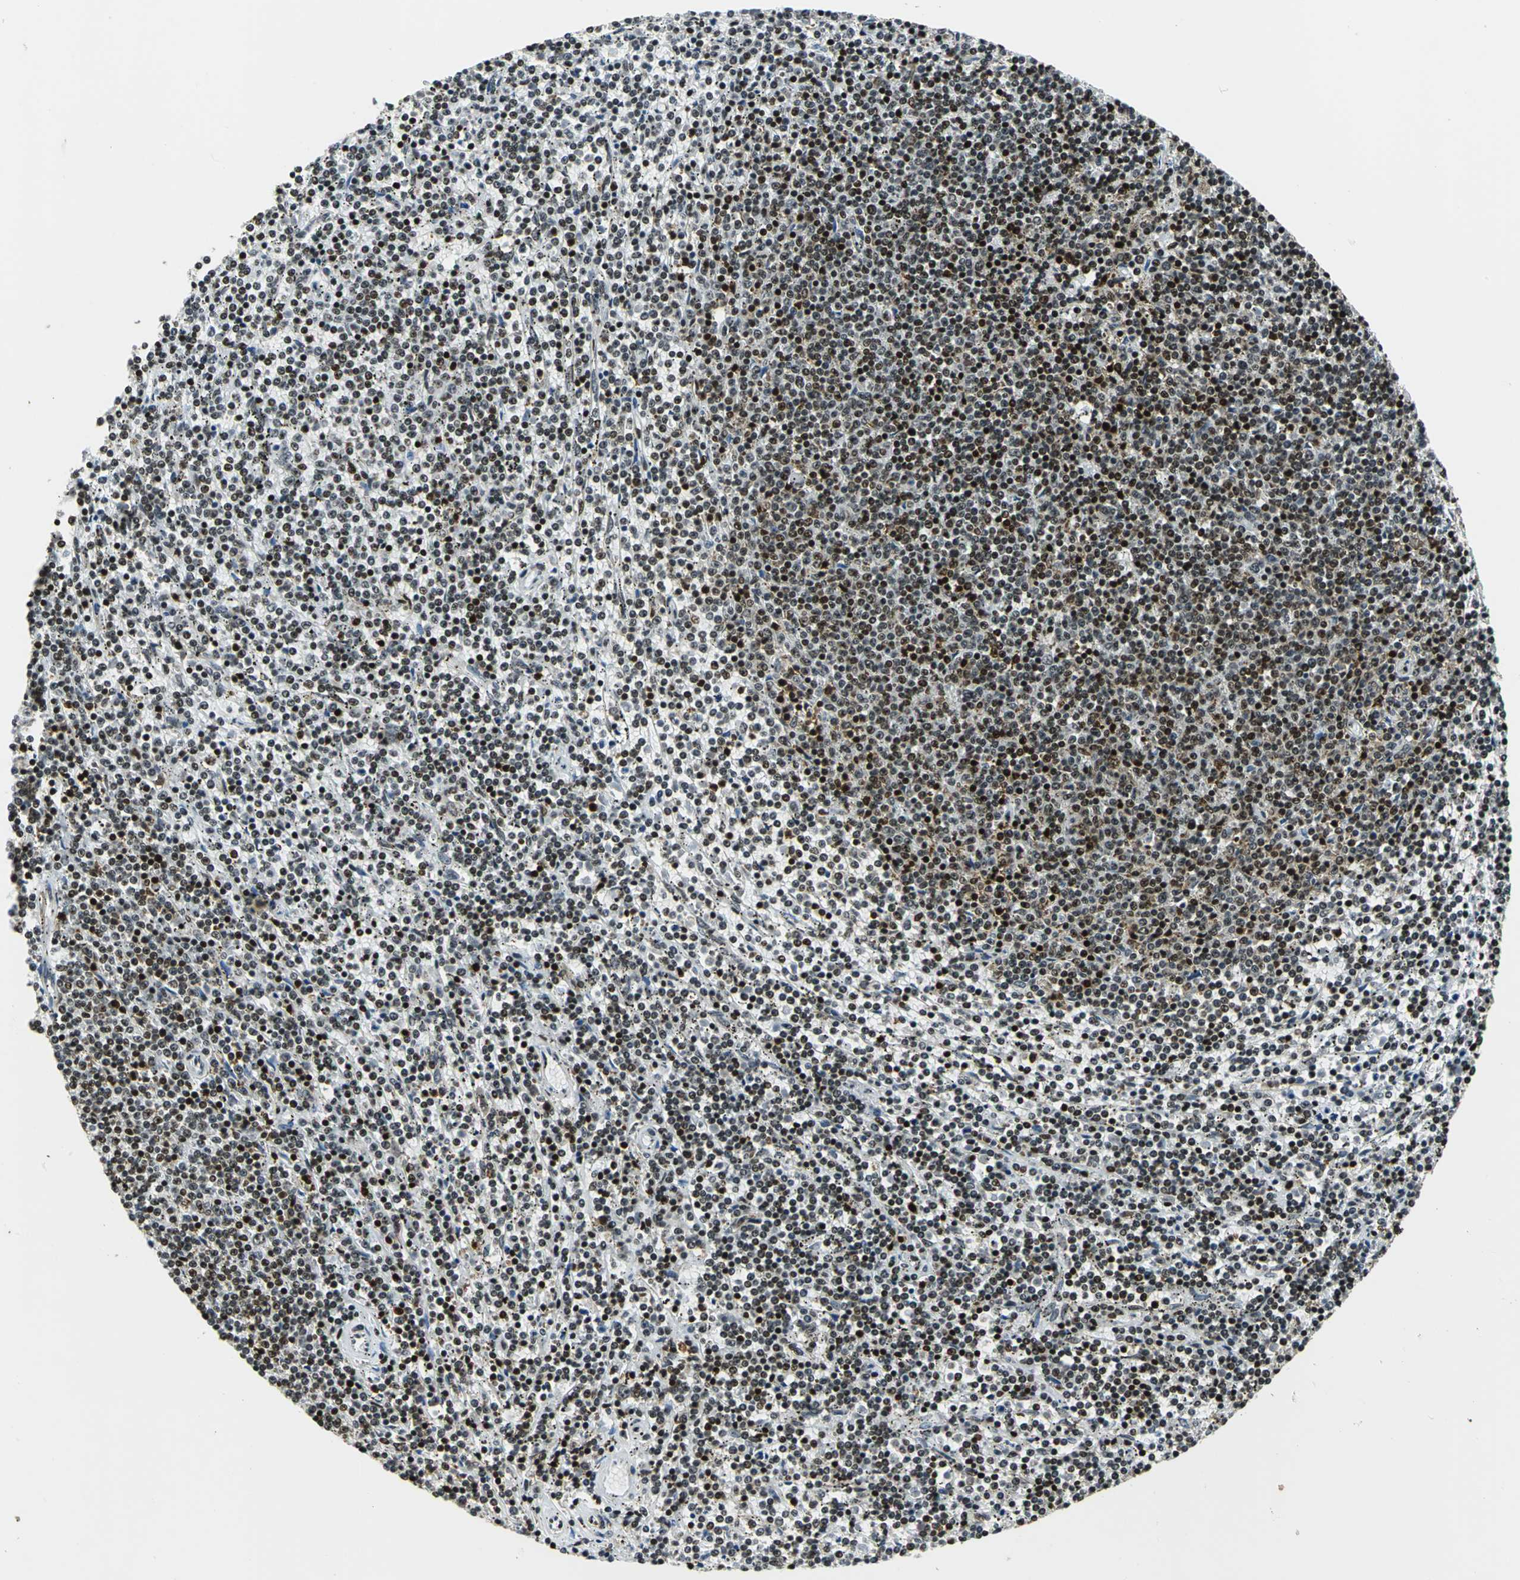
{"staining": {"intensity": "strong", "quantity": "25%-75%", "location": "nuclear"}, "tissue": "lymphoma", "cell_type": "Tumor cells", "image_type": "cancer", "snomed": [{"axis": "morphology", "description": "Malignant lymphoma, non-Hodgkin's type, Low grade"}, {"axis": "topography", "description": "Spleen"}], "caption": "IHC (DAB) staining of human low-grade malignant lymphoma, non-Hodgkin's type demonstrates strong nuclear protein staining in approximately 25%-75% of tumor cells.", "gene": "UBTF", "patient": {"sex": "female", "age": 50}}